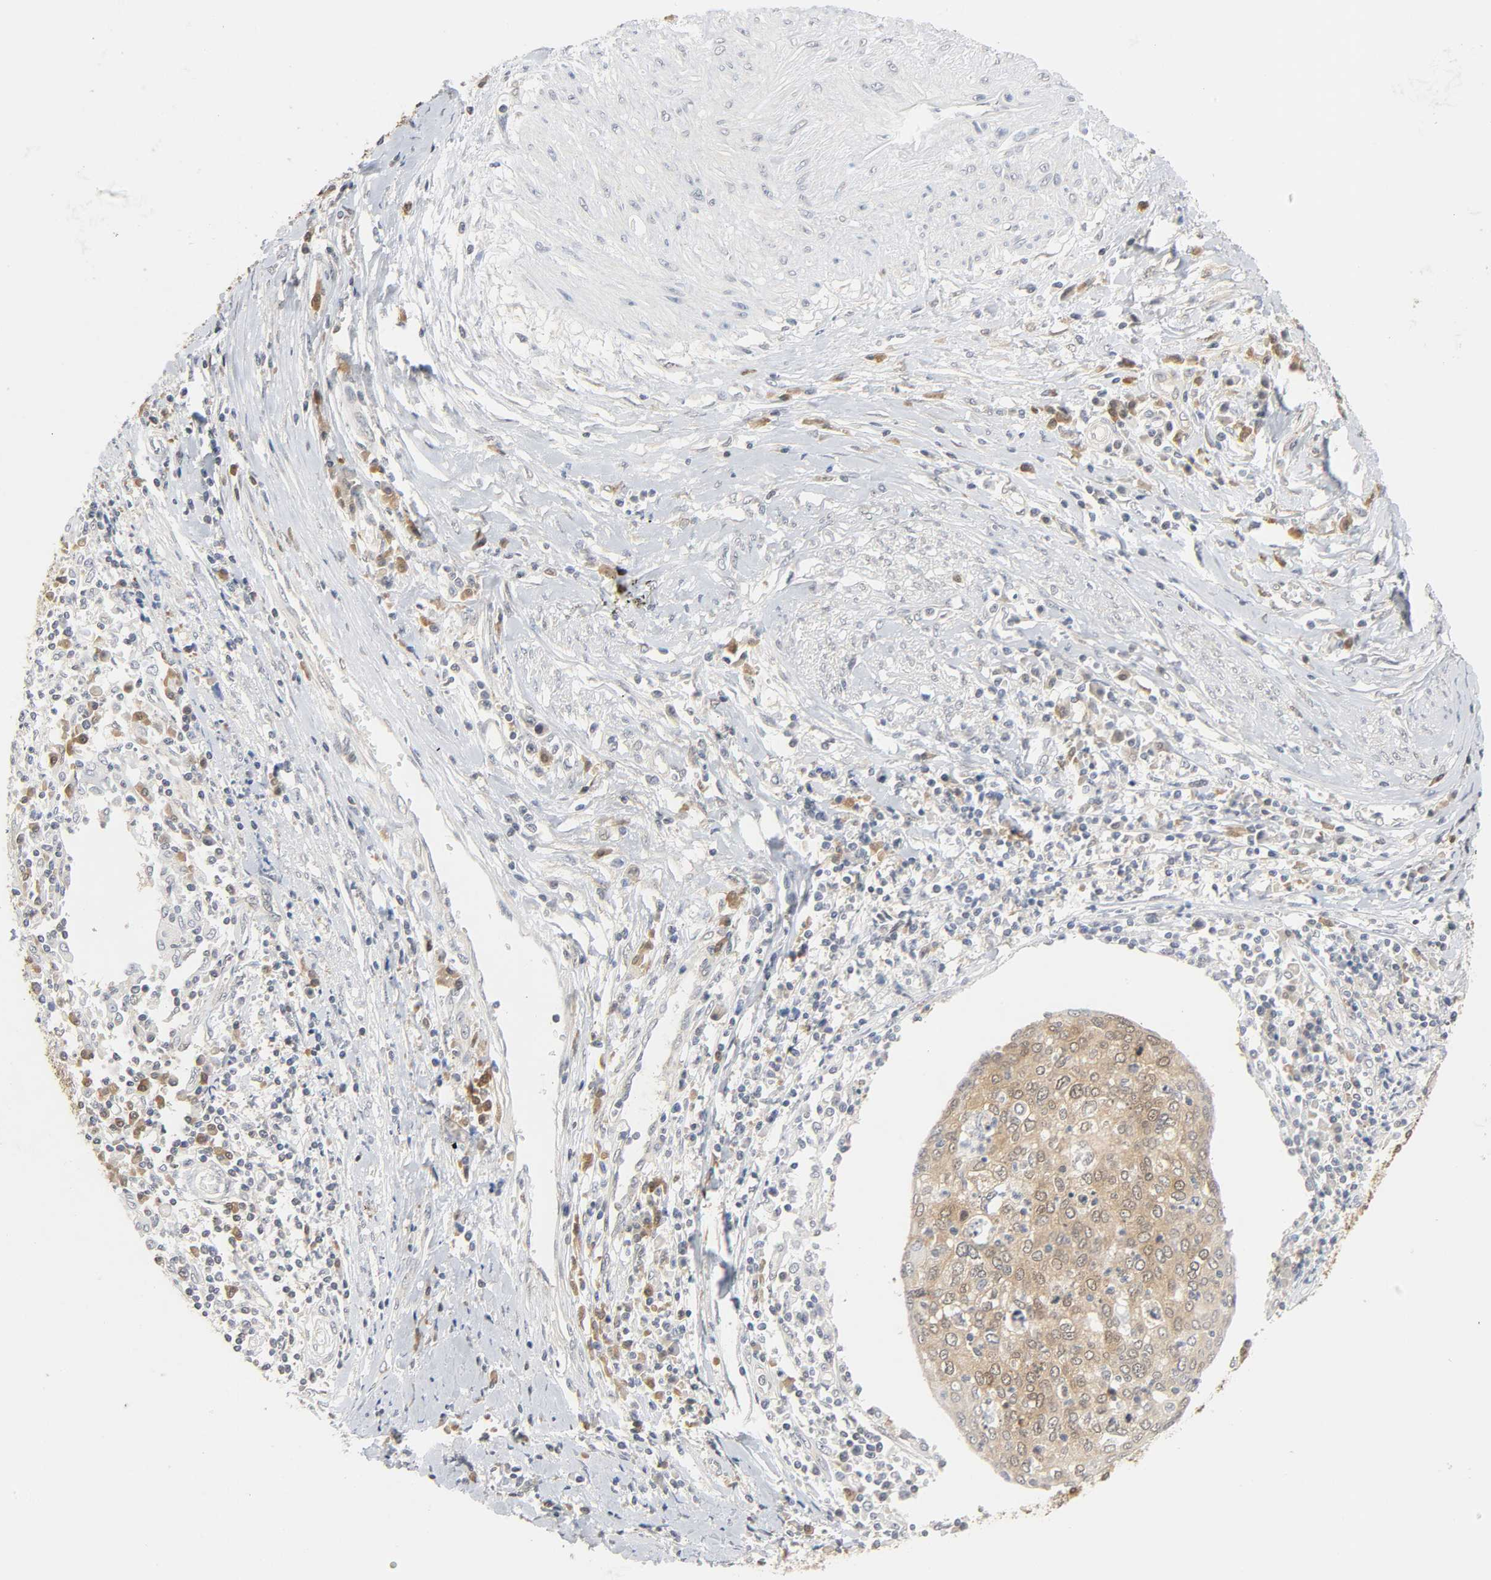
{"staining": {"intensity": "weak", "quantity": "25%-75%", "location": "cytoplasmic/membranous"}, "tissue": "cervical cancer", "cell_type": "Tumor cells", "image_type": "cancer", "snomed": [{"axis": "morphology", "description": "Squamous cell carcinoma, NOS"}, {"axis": "topography", "description": "Cervix"}], "caption": "A low amount of weak cytoplasmic/membranous expression is present in approximately 25%-75% of tumor cells in squamous cell carcinoma (cervical) tissue.", "gene": "MIF", "patient": {"sex": "female", "age": 40}}